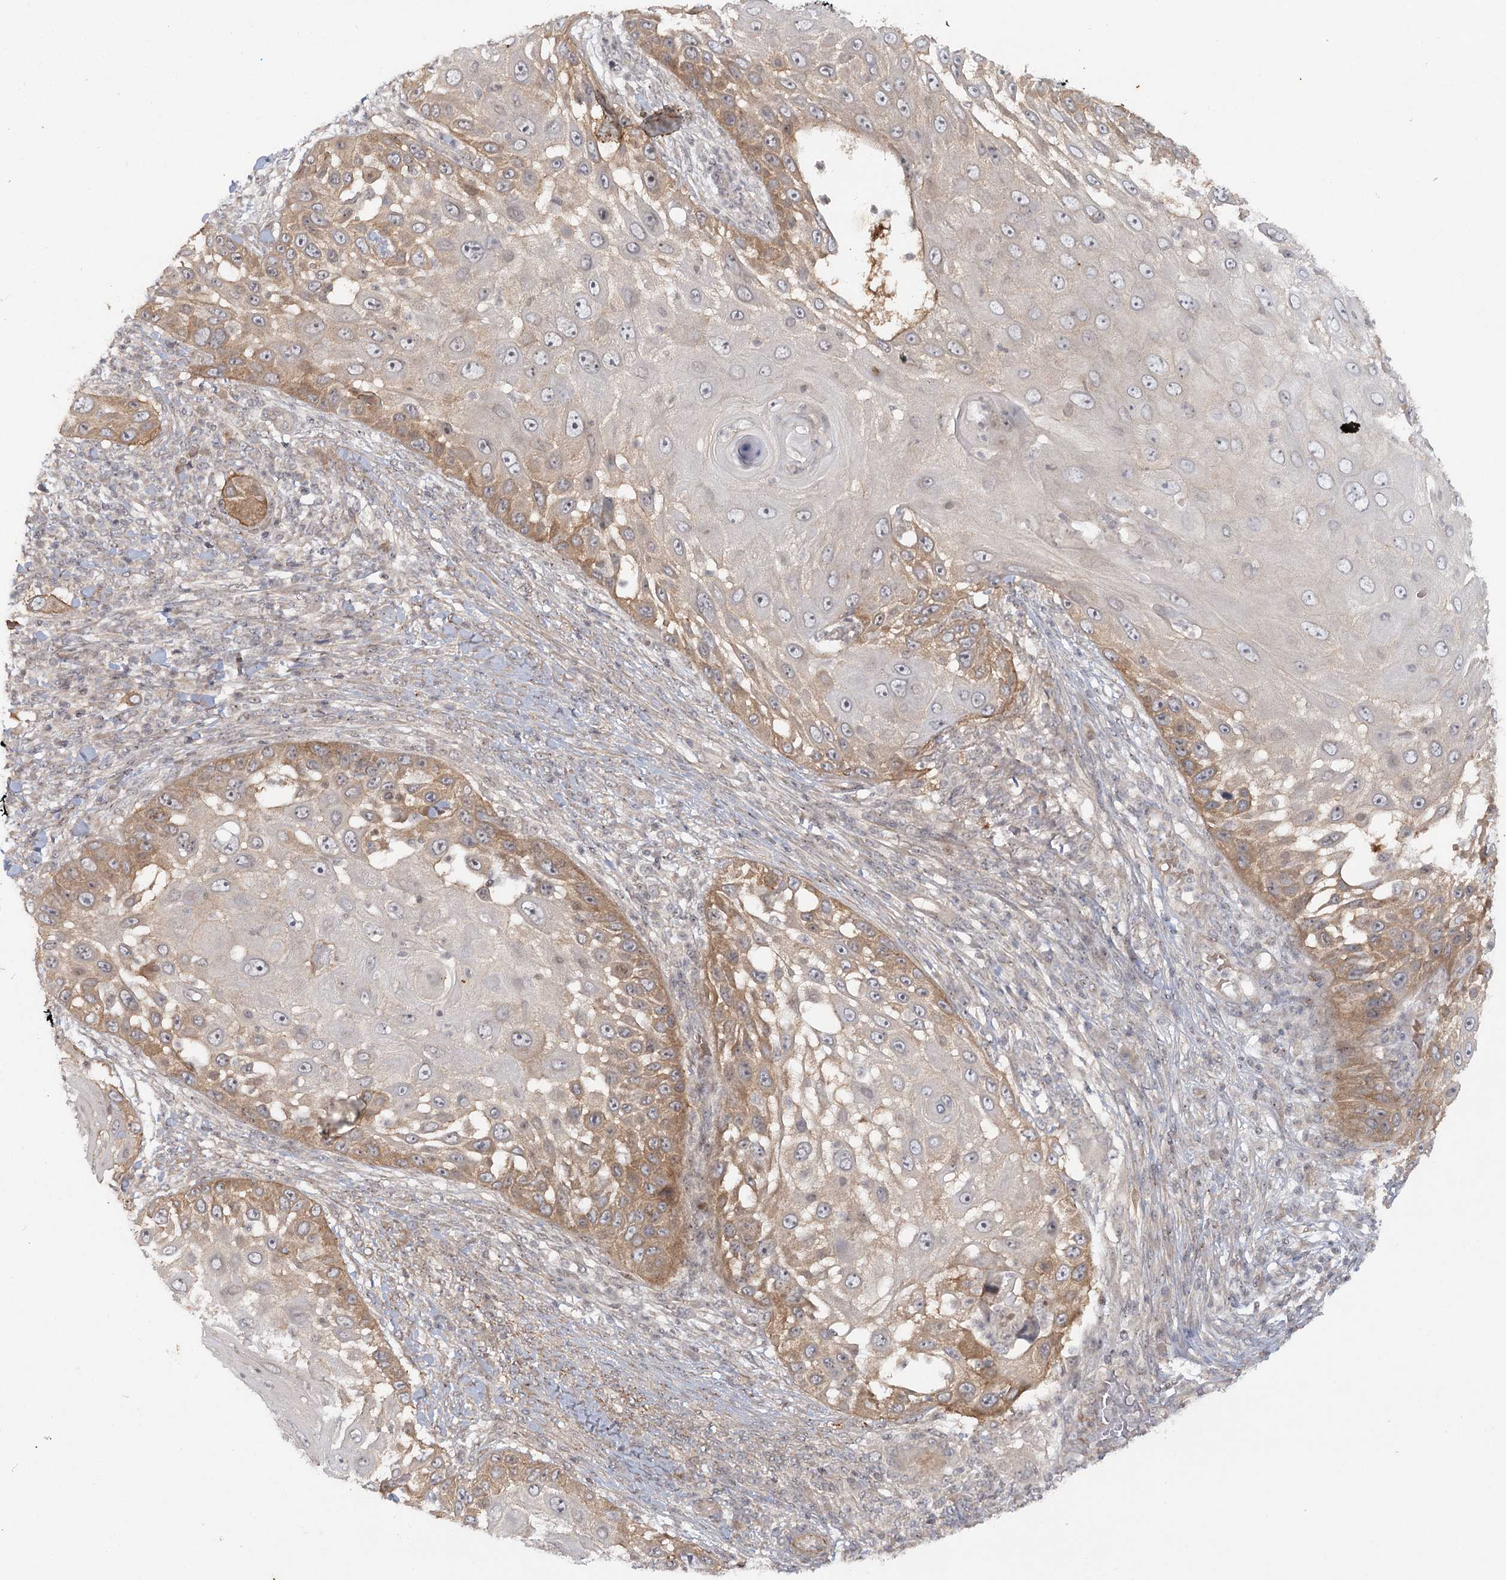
{"staining": {"intensity": "moderate", "quantity": "<25%", "location": "cytoplasmic/membranous"}, "tissue": "skin cancer", "cell_type": "Tumor cells", "image_type": "cancer", "snomed": [{"axis": "morphology", "description": "Squamous cell carcinoma, NOS"}, {"axis": "topography", "description": "Skin"}], "caption": "This is a photomicrograph of immunohistochemistry (IHC) staining of squamous cell carcinoma (skin), which shows moderate staining in the cytoplasmic/membranous of tumor cells.", "gene": "SH2D3A", "patient": {"sex": "female", "age": 44}}